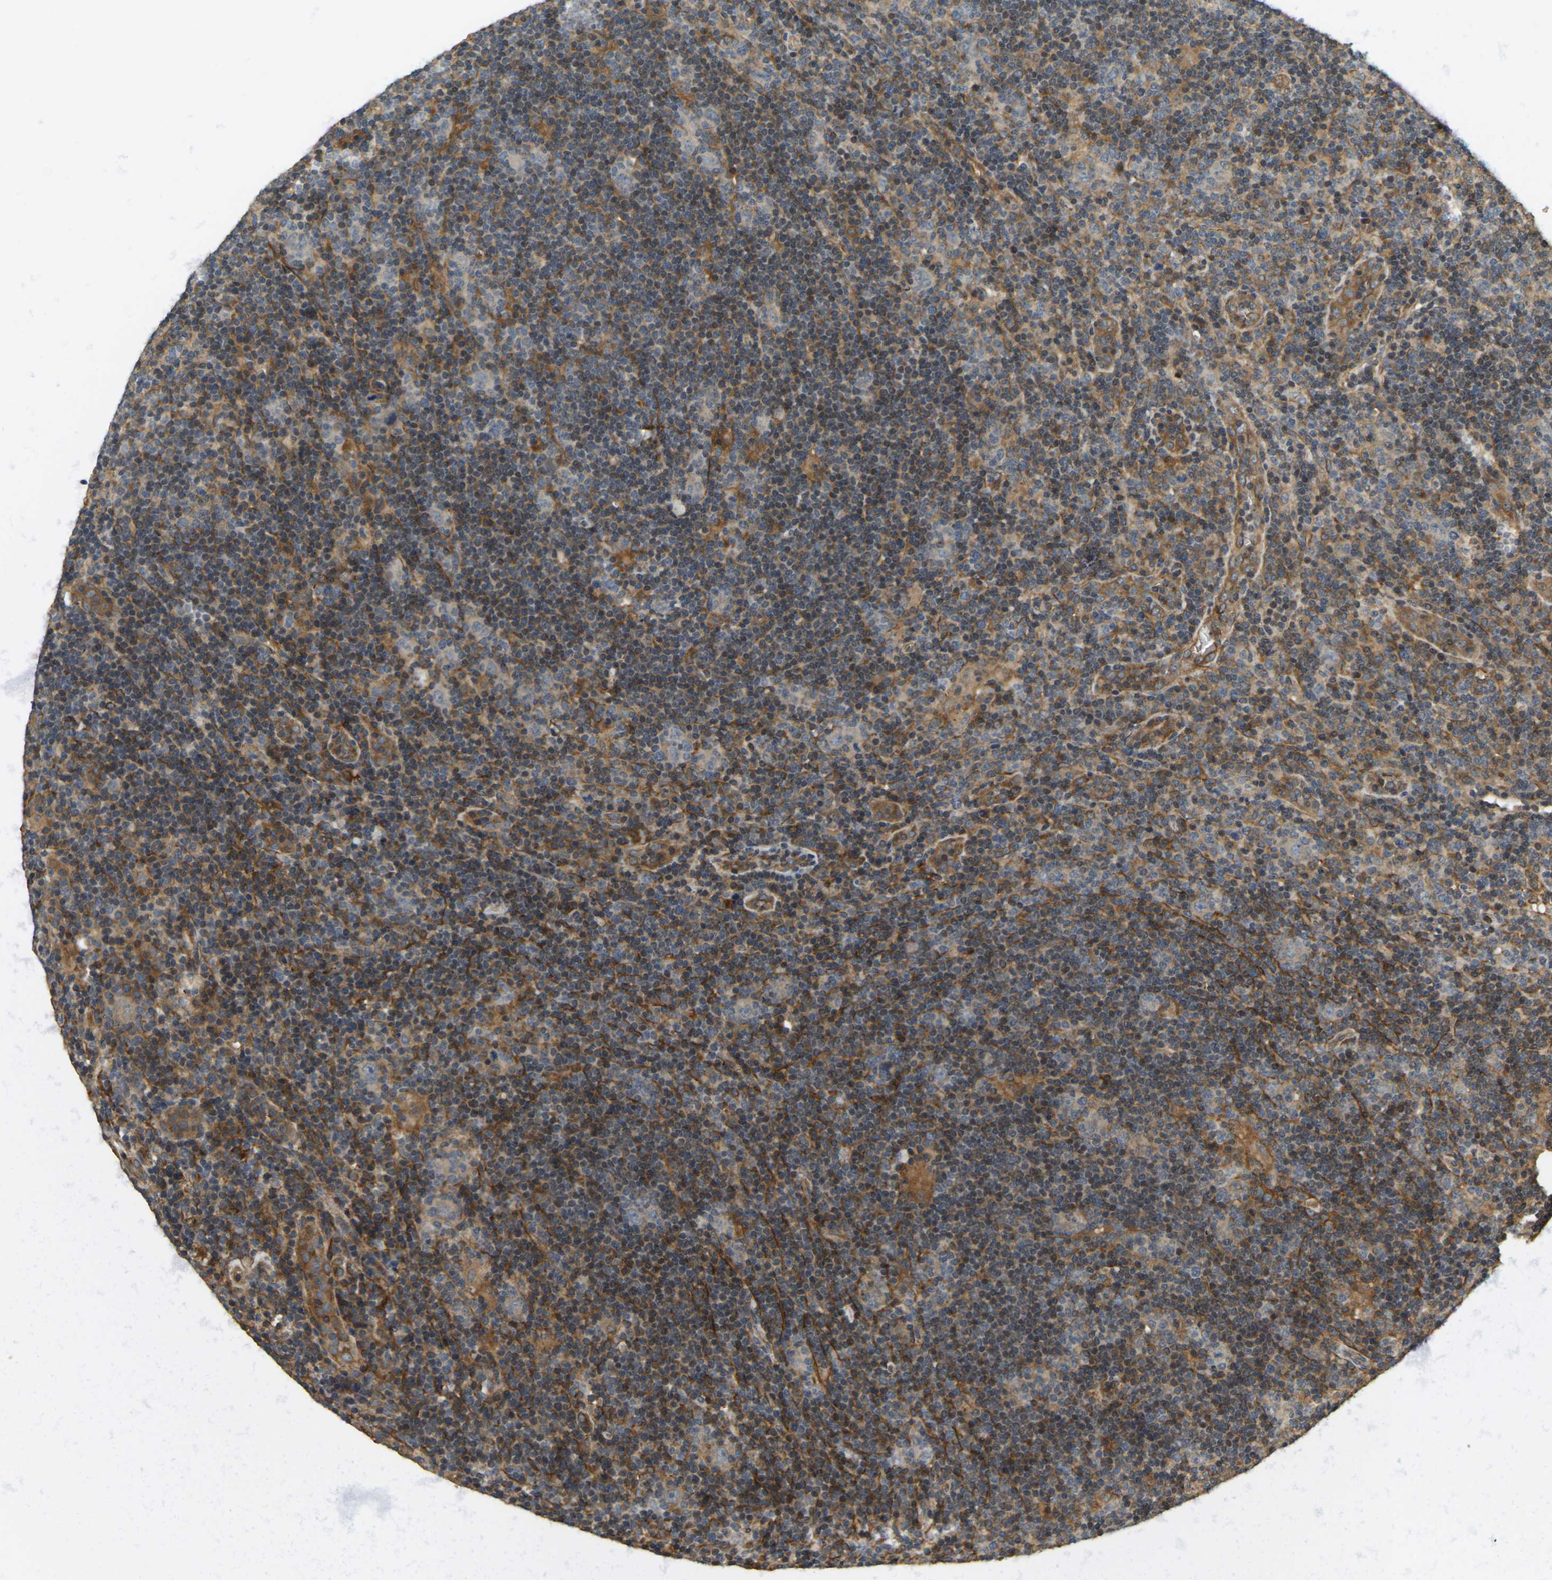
{"staining": {"intensity": "weak", "quantity": "25%-75%", "location": "cytoplasmic/membranous"}, "tissue": "lymphoma", "cell_type": "Tumor cells", "image_type": "cancer", "snomed": [{"axis": "morphology", "description": "Hodgkin's disease, NOS"}, {"axis": "topography", "description": "Lymph node"}], "caption": "Hodgkin's disease tissue reveals weak cytoplasmic/membranous positivity in about 25%-75% of tumor cells, visualized by immunohistochemistry.", "gene": "ERGIC1", "patient": {"sex": "female", "age": 57}}